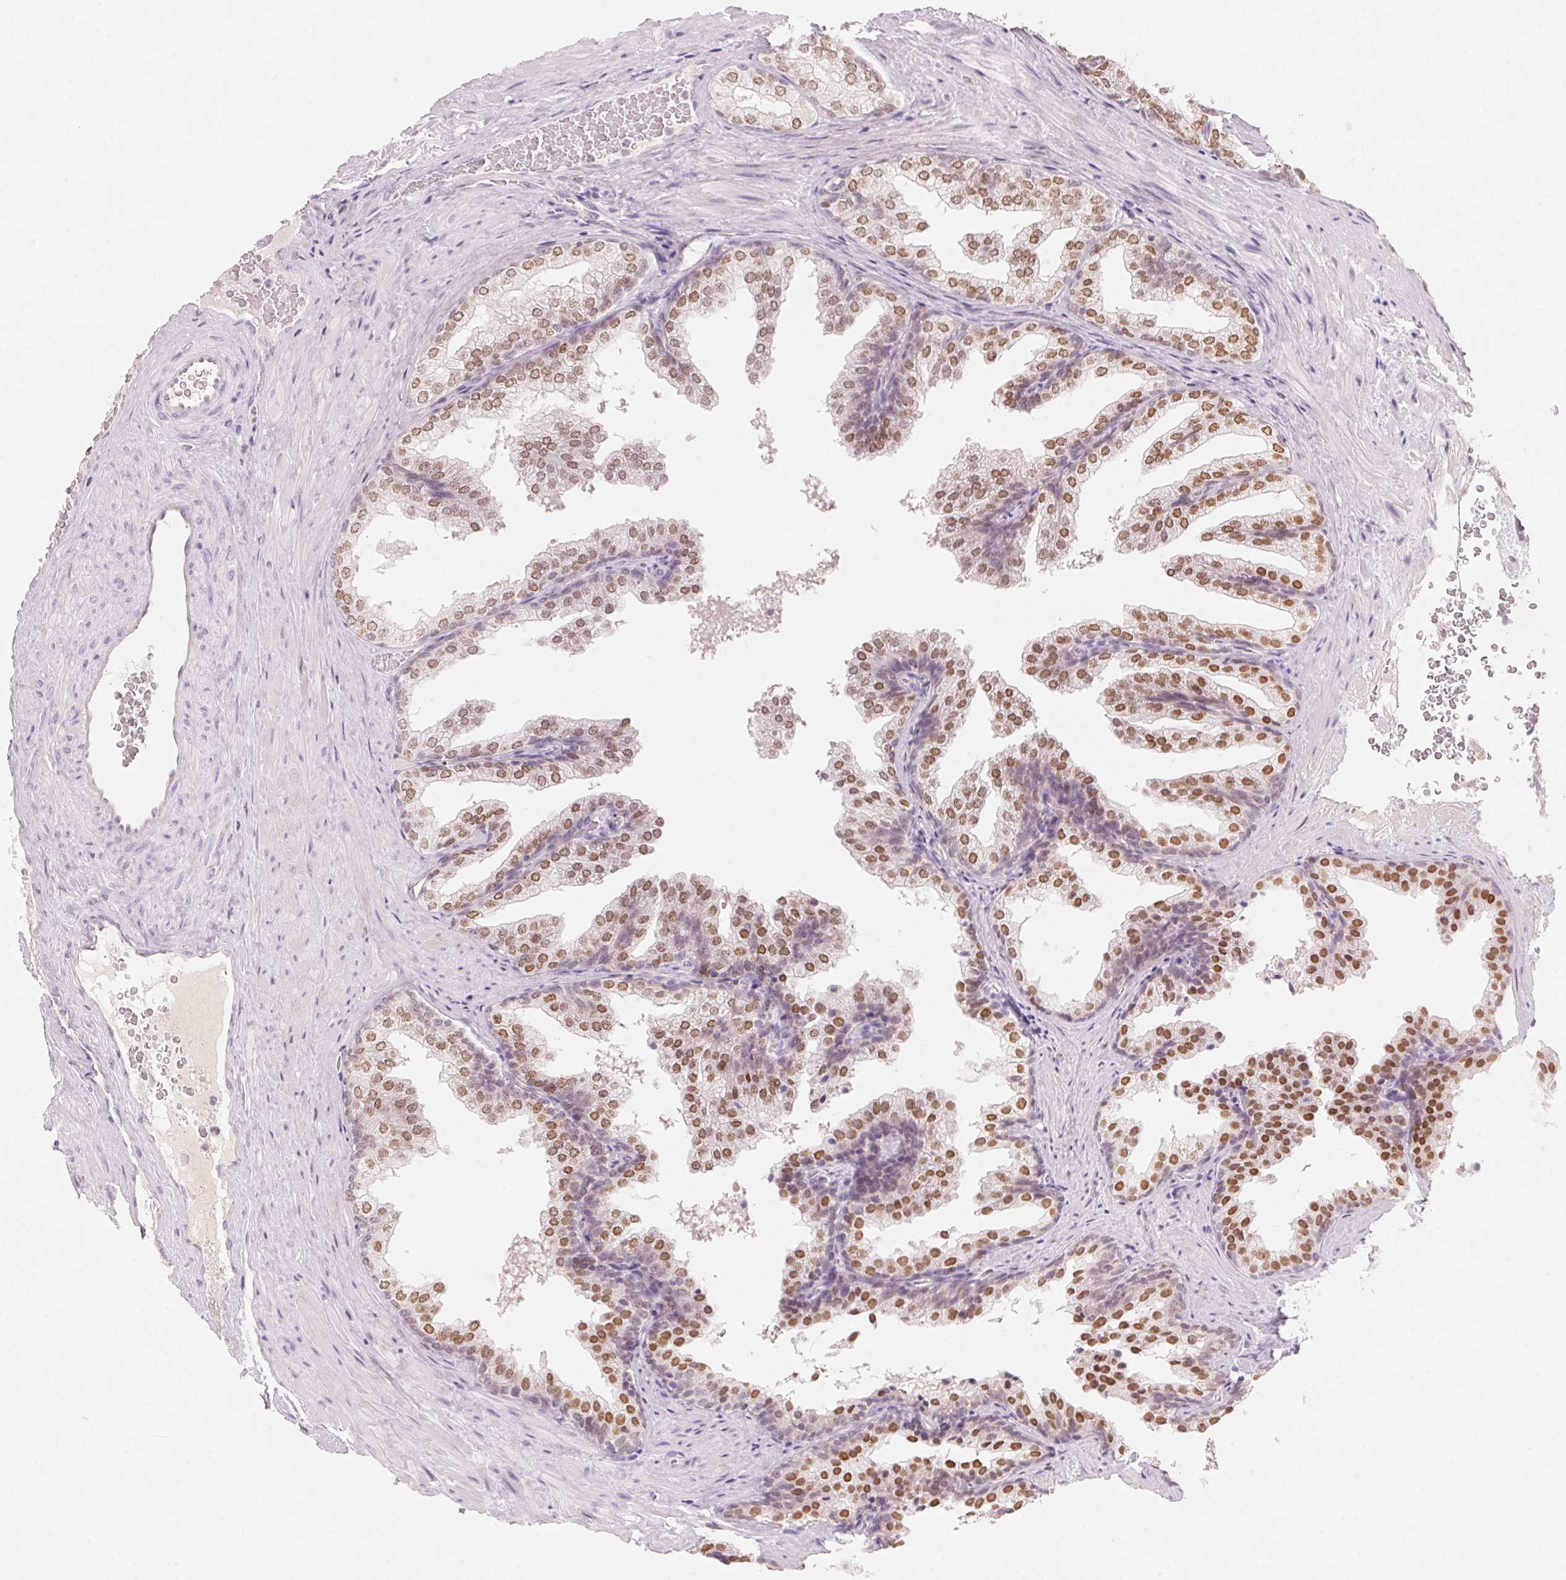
{"staining": {"intensity": "moderate", "quantity": "25%-75%", "location": "nuclear"}, "tissue": "prostate", "cell_type": "Glandular cells", "image_type": "normal", "snomed": [{"axis": "morphology", "description": "Normal tissue, NOS"}, {"axis": "topography", "description": "Prostate"}], "caption": "Brown immunohistochemical staining in unremarkable human prostate displays moderate nuclear positivity in about 25%-75% of glandular cells. (brown staining indicates protein expression, while blue staining denotes nuclei).", "gene": "HOXB13", "patient": {"sex": "male", "age": 37}}